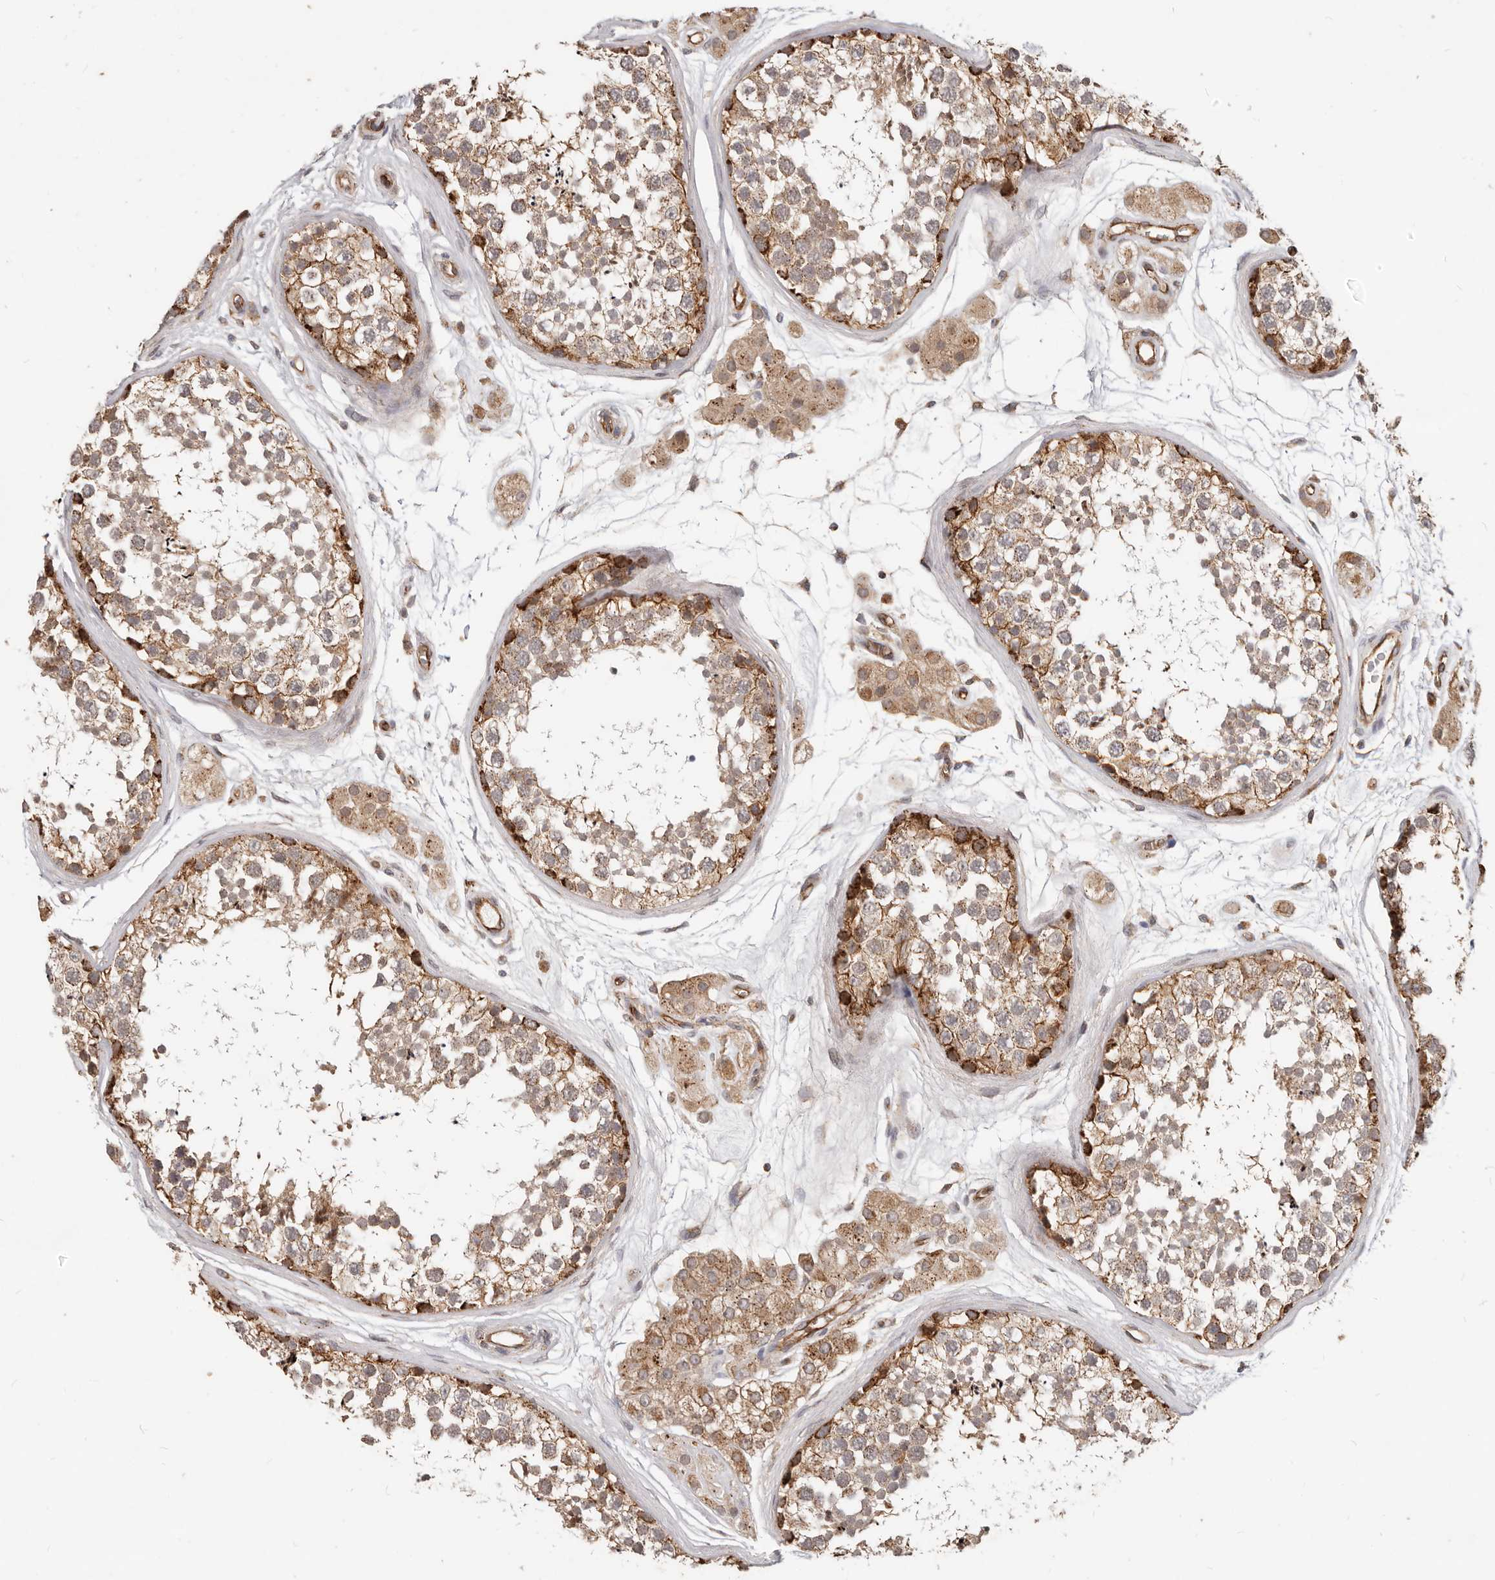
{"staining": {"intensity": "strong", "quantity": "<25%", "location": "cytoplasmic/membranous"}, "tissue": "testis", "cell_type": "Cells in seminiferous ducts", "image_type": "normal", "snomed": [{"axis": "morphology", "description": "Normal tissue, NOS"}, {"axis": "topography", "description": "Testis"}], "caption": "An image of testis stained for a protein displays strong cytoplasmic/membranous brown staining in cells in seminiferous ducts.", "gene": "USP49", "patient": {"sex": "male", "age": 56}}